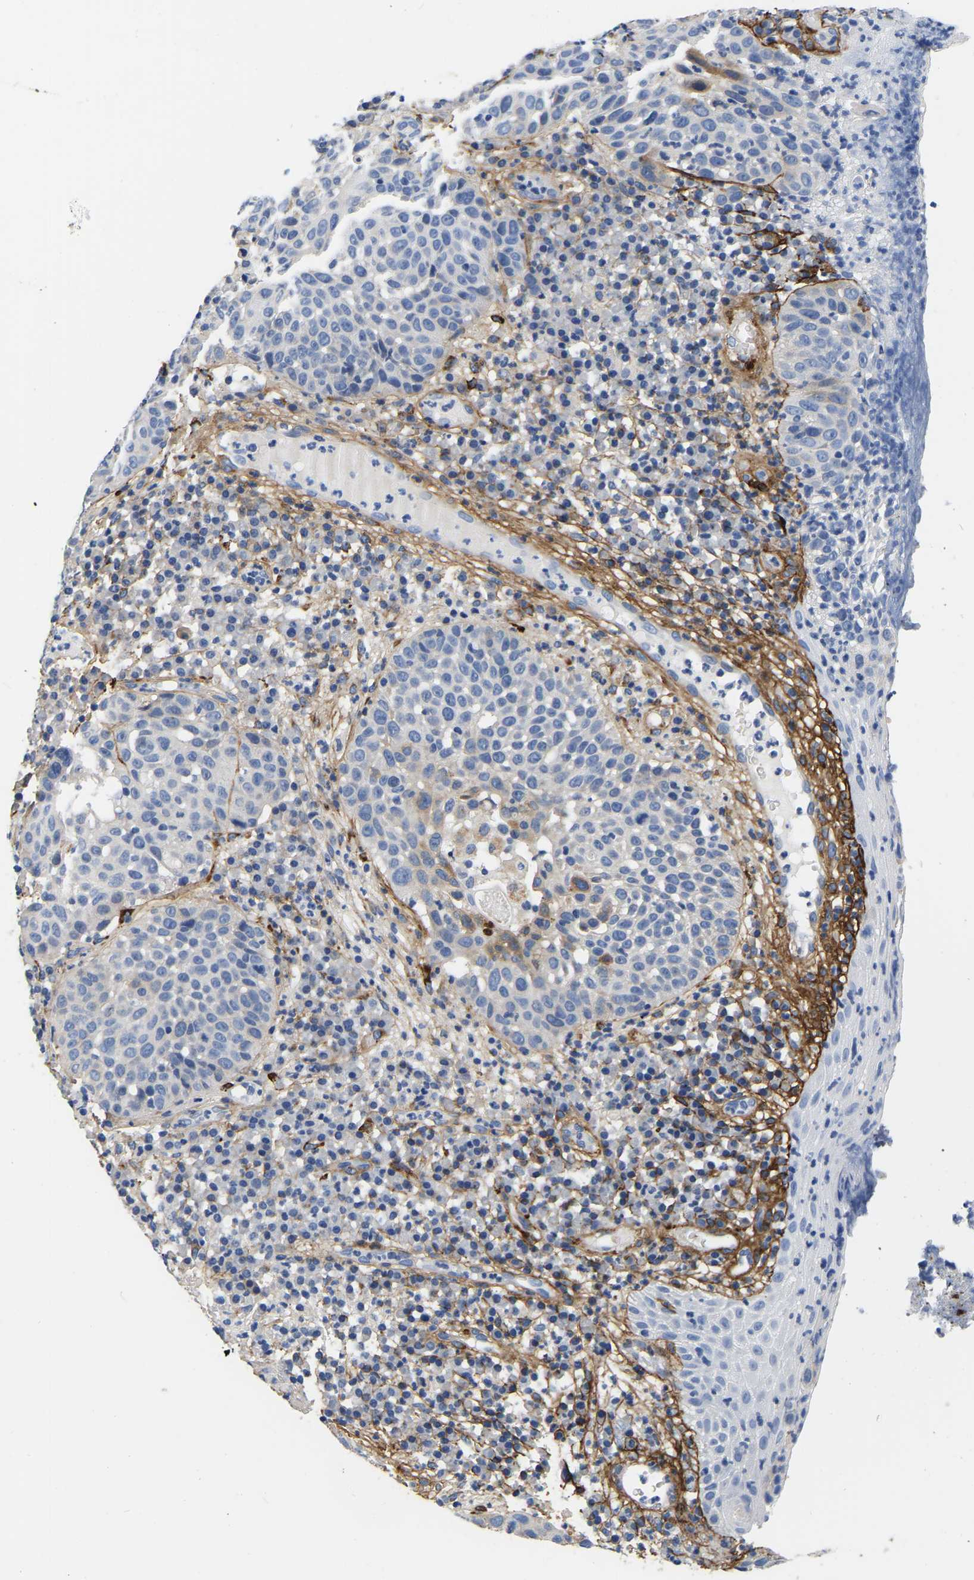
{"staining": {"intensity": "moderate", "quantity": "<25%", "location": "cytoplasmic/membranous"}, "tissue": "skin cancer", "cell_type": "Tumor cells", "image_type": "cancer", "snomed": [{"axis": "morphology", "description": "Squamous cell carcinoma in situ, NOS"}, {"axis": "morphology", "description": "Squamous cell carcinoma, NOS"}, {"axis": "topography", "description": "Skin"}], "caption": "A brown stain shows moderate cytoplasmic/membranous positivity of a protein in human skin cancer (squamous cell carcinoma) tumor cells. (brown staining indicates protein expression, while blue staining denotes nuclei).", "gene": "COL6A1", "patient": {"sex": "male", "age": 93}}